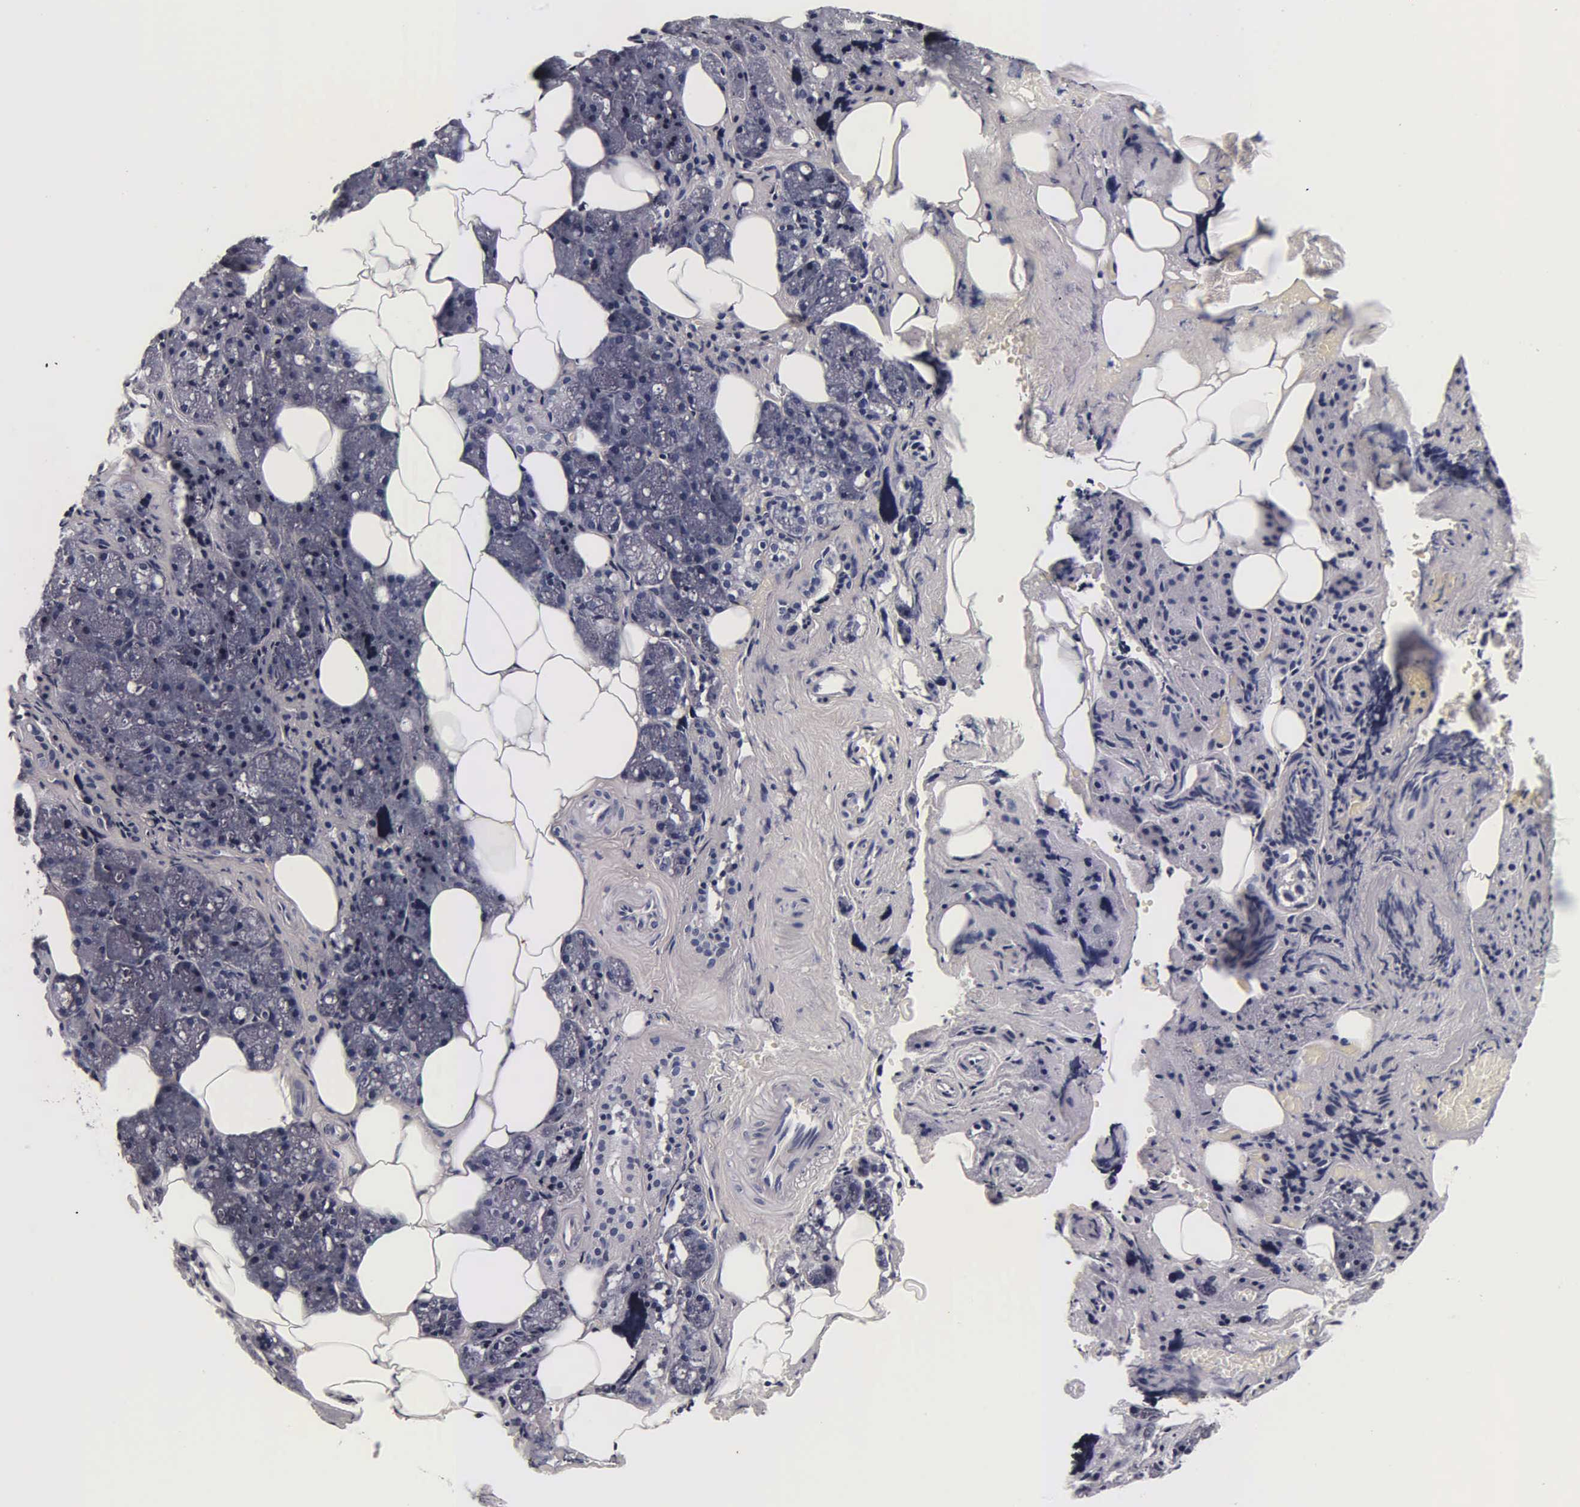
{"staining": {"intensity": "negative", "quantity": "none", "location": "none"}, "tissue": "salivary gland", "cell_type": "Glandular cells", "image_type": "normal", "snomed": [{"axis": "morphology", "description": "Normal tissue, NOS"}, {"axis": "topography", "description": "Salivary gland"}], "caption": "An image of human salivary gland is negative for staining in glandular cells. The staining was performed using DAB (3,3'-diaminobenzidine) to visualize the protein expression in brown, while the nuclei were stained in blue with hematoxylin (Magnification: 20x).", "gene": "TG", "patient": {"sex": "female", "age": 55}}